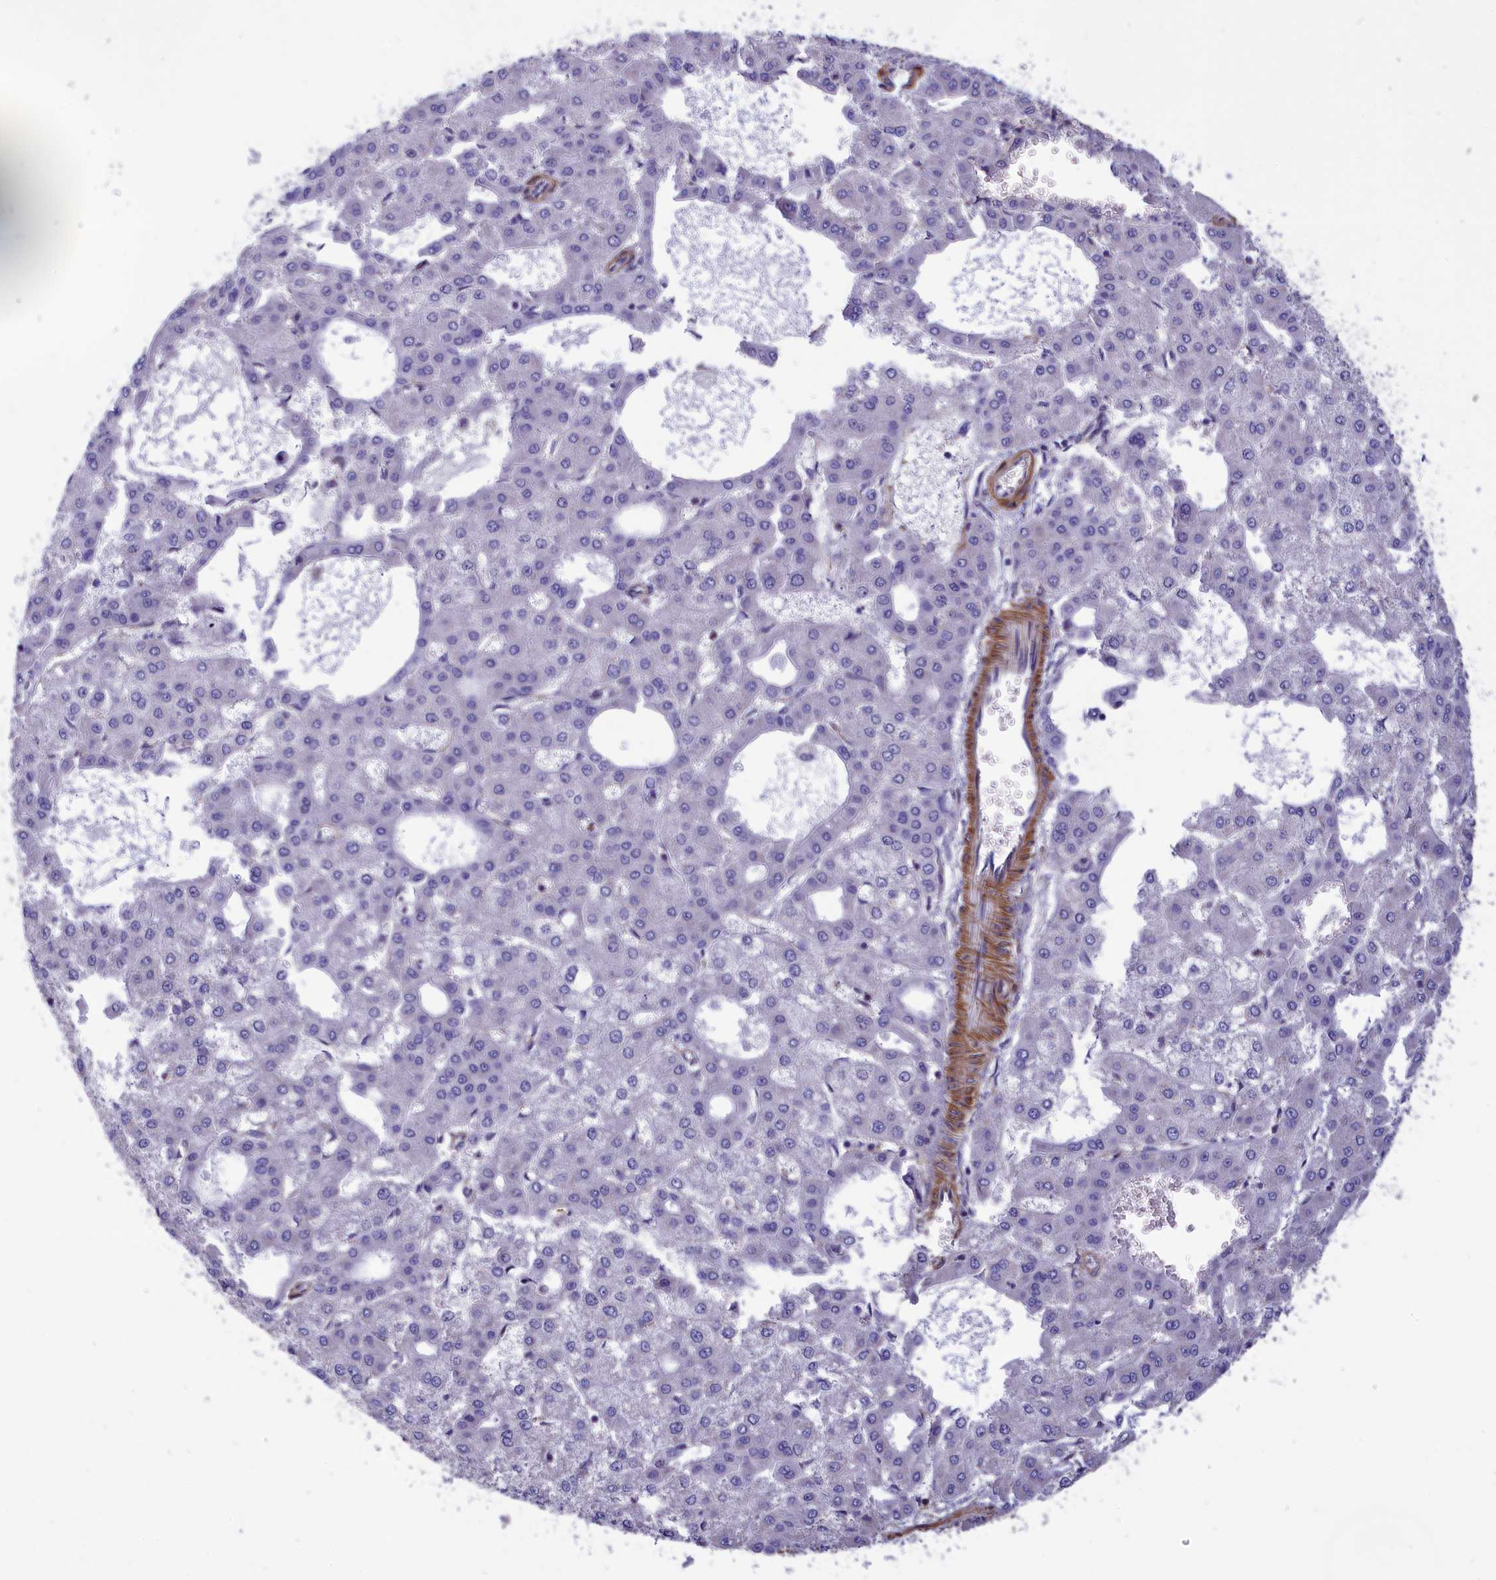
{"staining": {"intensity": "negative", "quantity": "none", "location": "none"}, "tissue": "liver cancer", "cell_type": "Tumor cells", "image_type": "cancer", "snomed": [{"axis": "morphology", "description": "Carcinoma, Hepatocellular, NOS"}, {"axis": "topography", "description": "Liver"}], "caption": "Immunohistochemical staining of hepatocellular carcinoma (liver) reveals no significant staining in tumor cells.", "gene": "AMDHD2", "patient": {"sex": "male", "age": 47}}